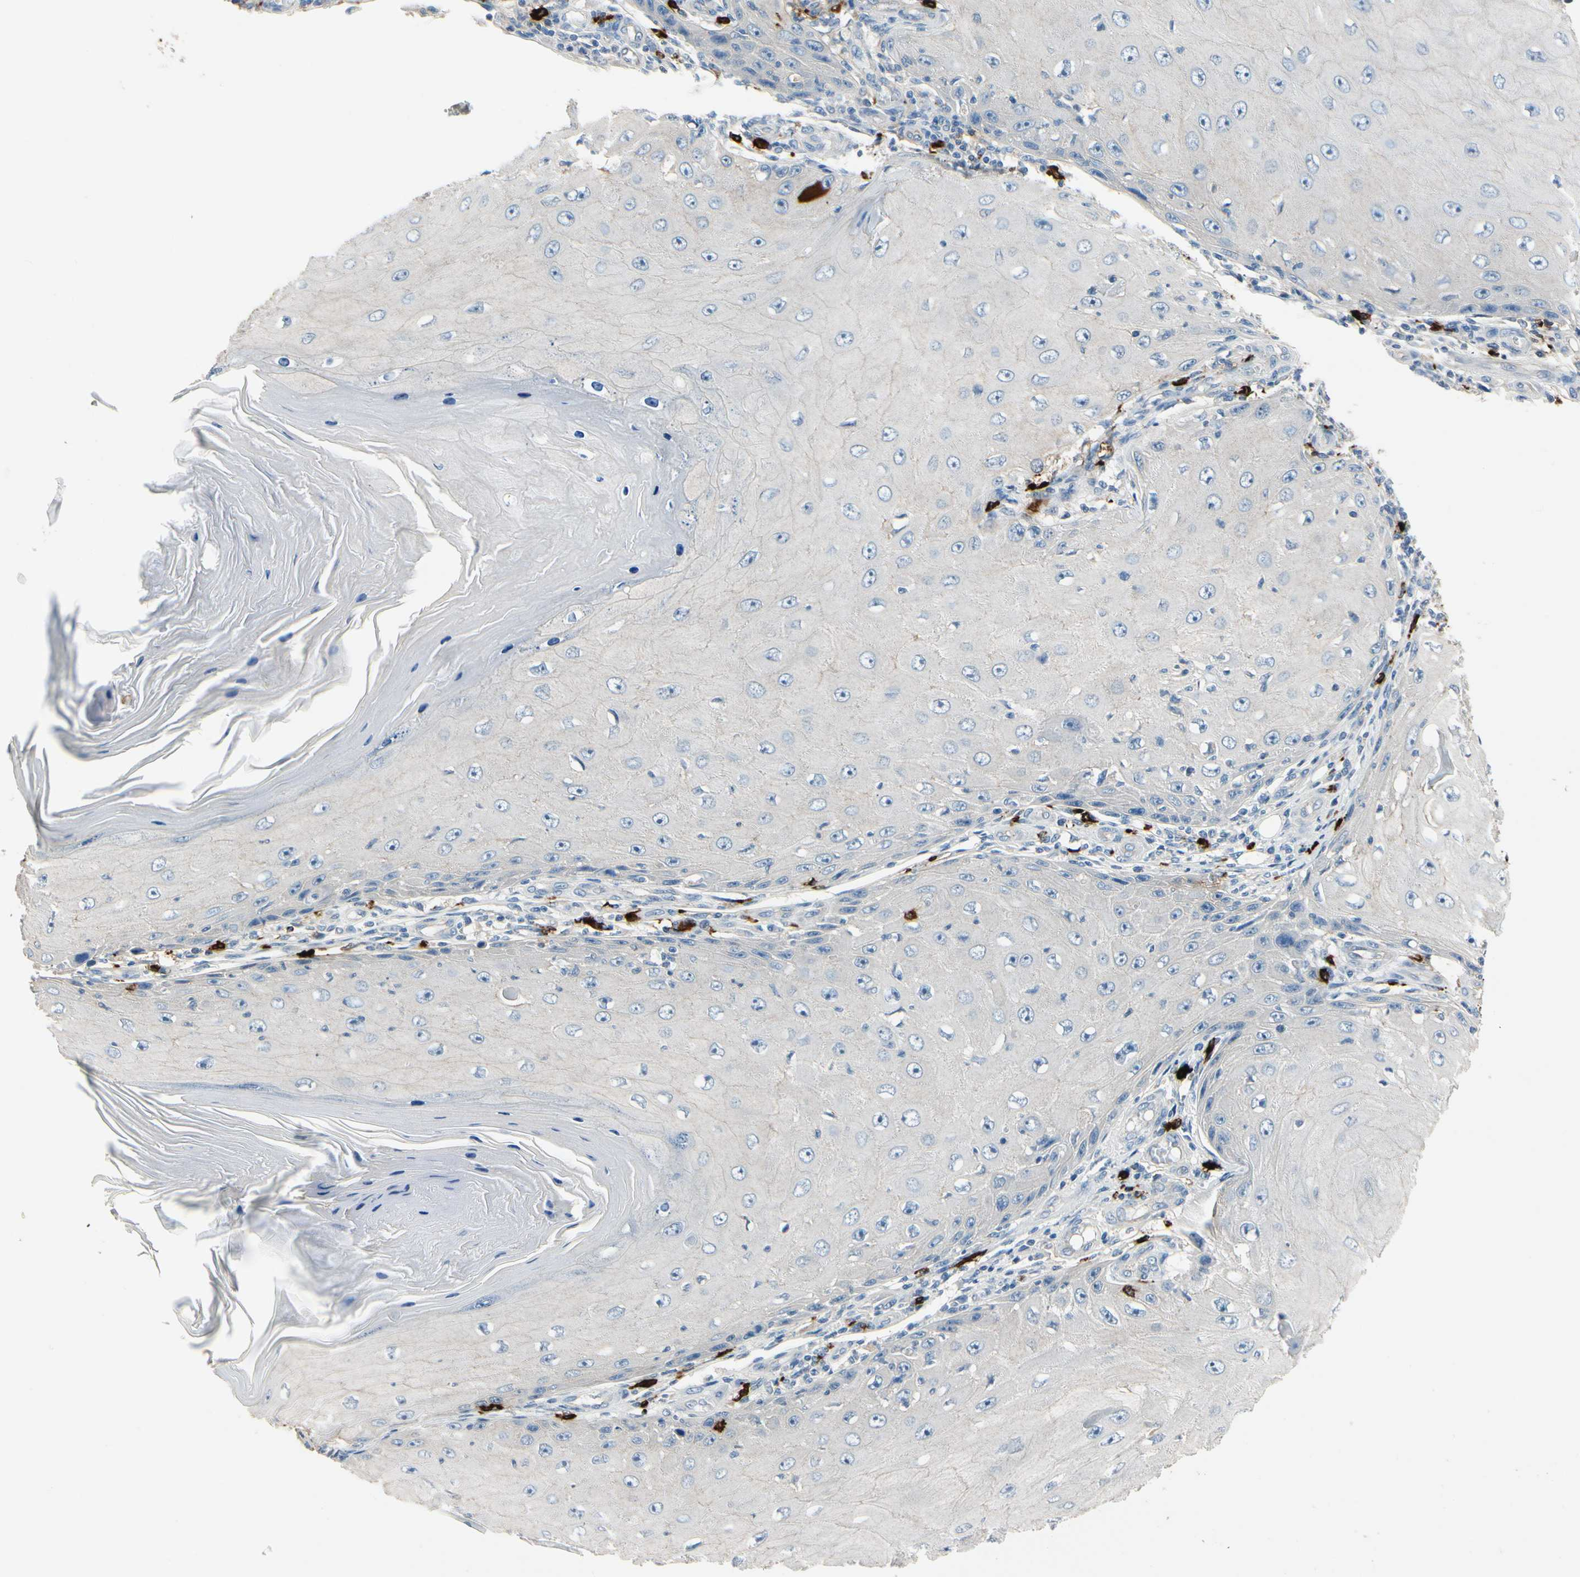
{"staining": {"intensity": "negative", "quantity": "none", "location": "none"}, "tissue": "skin cancer", "cell_type": "Tumor cells", "image_type": "cancer", "snomed": [{"axis": "morphology", "description": "Squamous cell carcinoma, NOS"}, {"axis": "topography", "description": "Skin"}], "caption": "Tumor cells show no significant positivity in skin cancer. The staining is performed using DAB (3,3'-diaminobenzidine) brown chromogen with nuclei counter-stained in using hematoxylin.", "gene": "CPA3", "patient": {"sex": "female", "age": 73}}